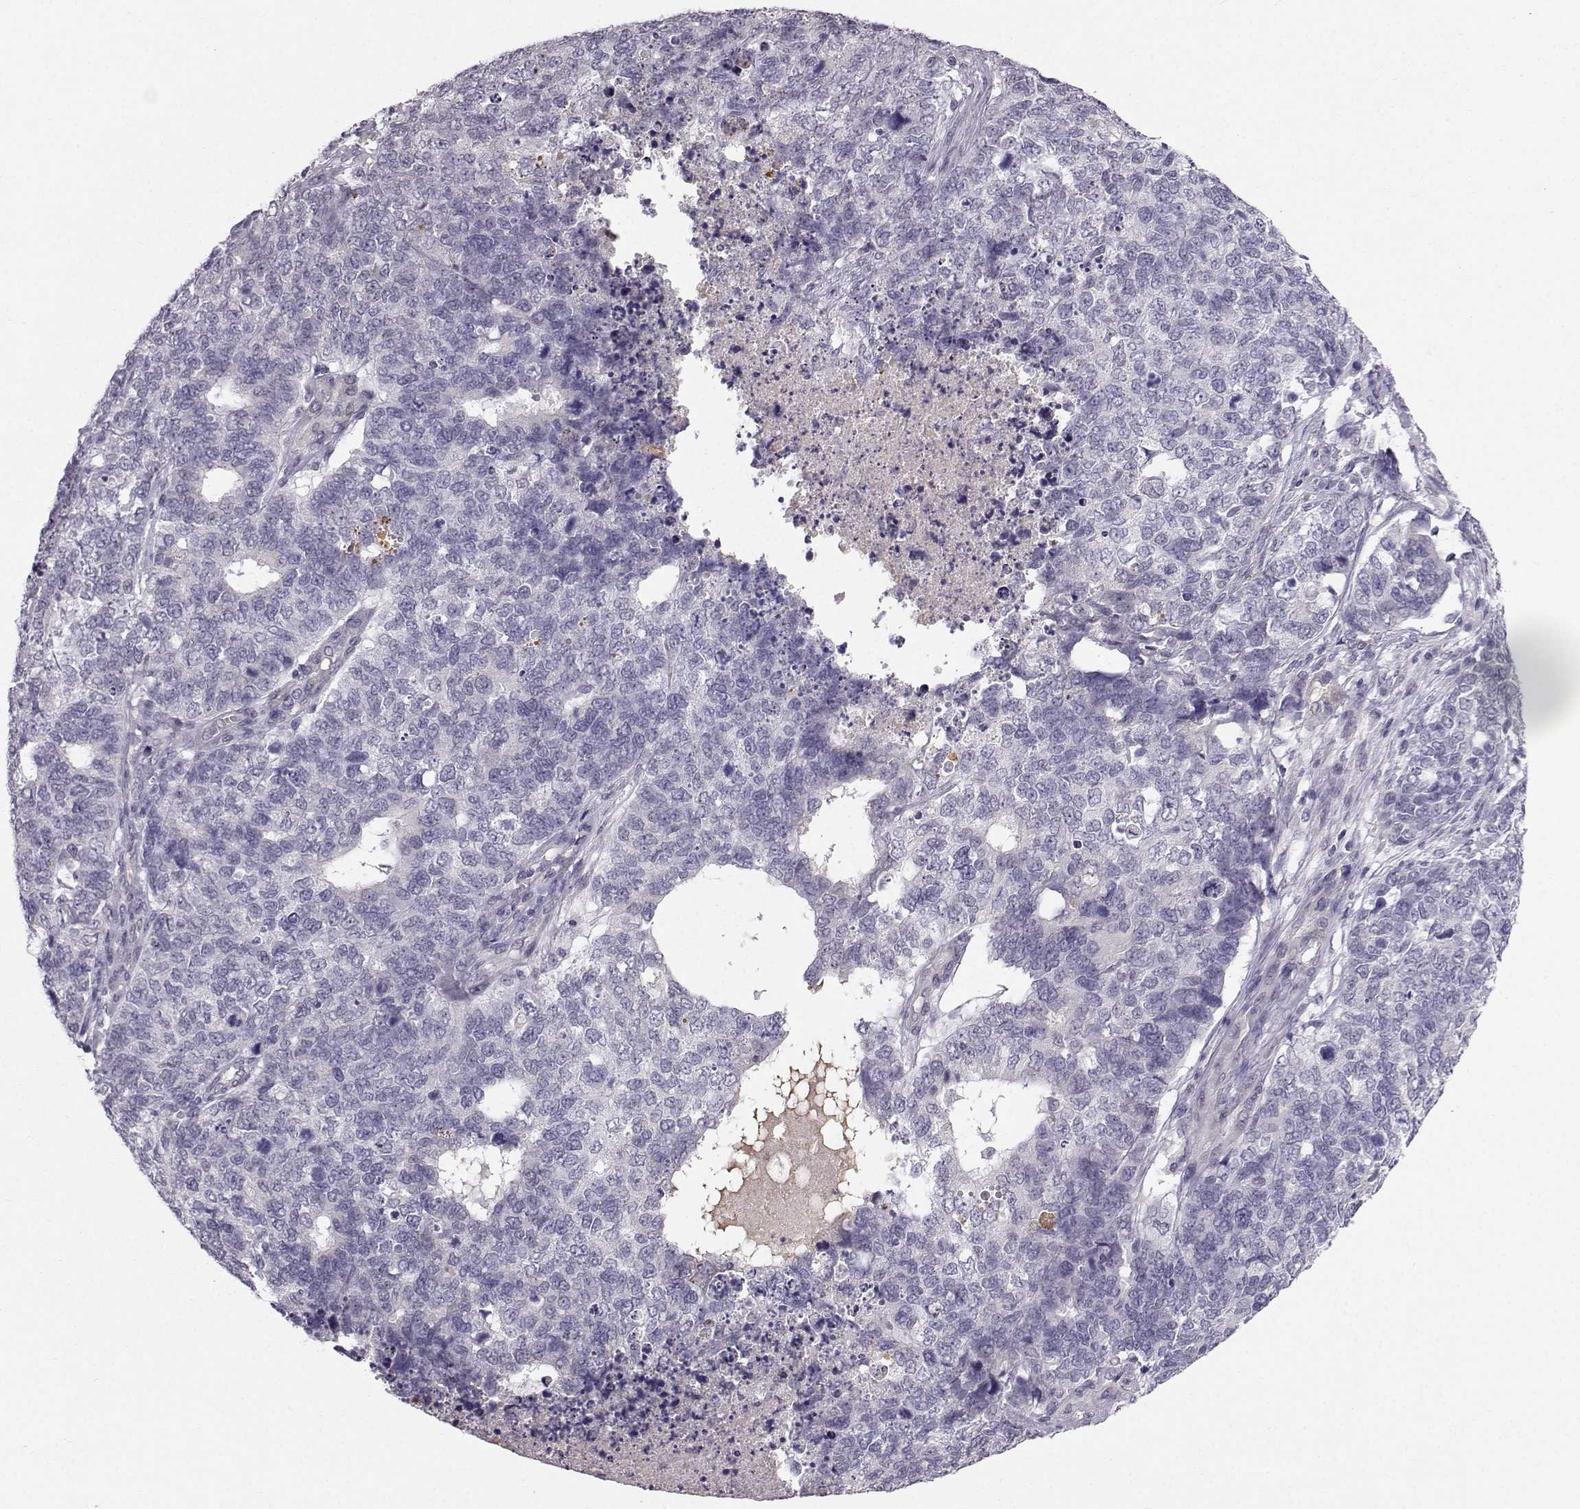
{"staining": {"intensity": "negative", "quantity": "none", "location": "none"}, "tissue": "cervical cancer", "cell_type": "Tumor cells", "image_type": "cancer", "snomed": [{"axis": "morphology", "description": "Squamous cell carcinoma, NOS"}, {"axis": "topography", "description": "Cervix"}], "caption": "Cervical cancer was stained to show a protein in brown. There is no significant positivity in tumor cells. (Stains: DAB IHC with hematoxylin counter stain, Microscopy: brightfield microscopy at high magnification).", "gene": "TSPYL5", "patient": {"sex": "female", "age": 63}}